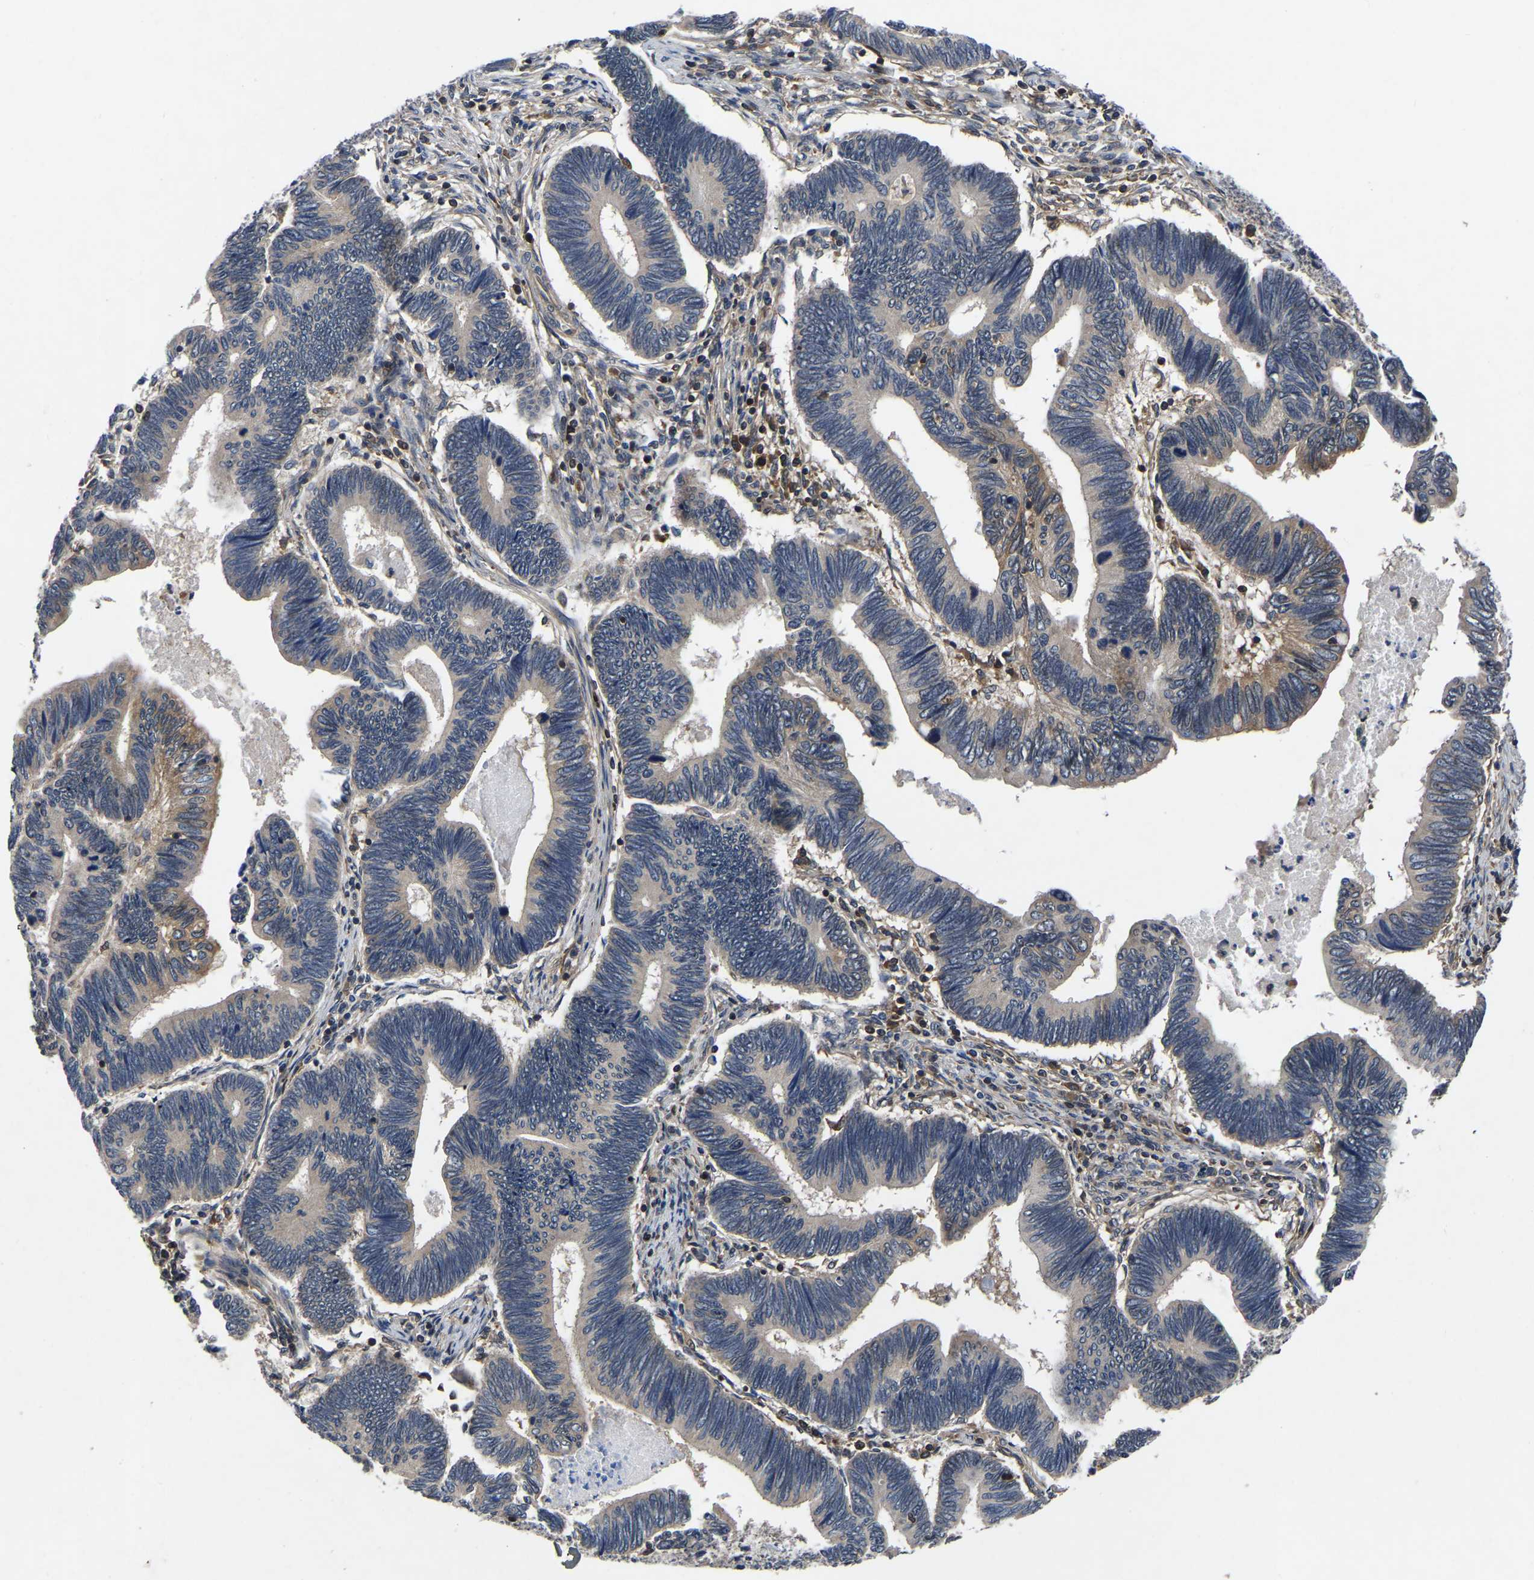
{"staining": {"intensity": "moderate", "quantity": "25%-75%", "location": "cytoplasmic/membranous"}, "tissue": "pancreatic cancer", "cell_type": "Tumor cells", "image_type": "cancer", "snomed": [{"axis": "morphology", "description": "Adenocarcinoma, NOS"}, {"axis": "topography", "description": "Pancreas"}], "caption": "This is an image of immunohistochemistry staining of pancreatic cancer, which shows moderate staining in the cytoplasmic/membranous of tumor cells.", "gene": "FGD5", "patient": {"sex": "female", "age": 70}}